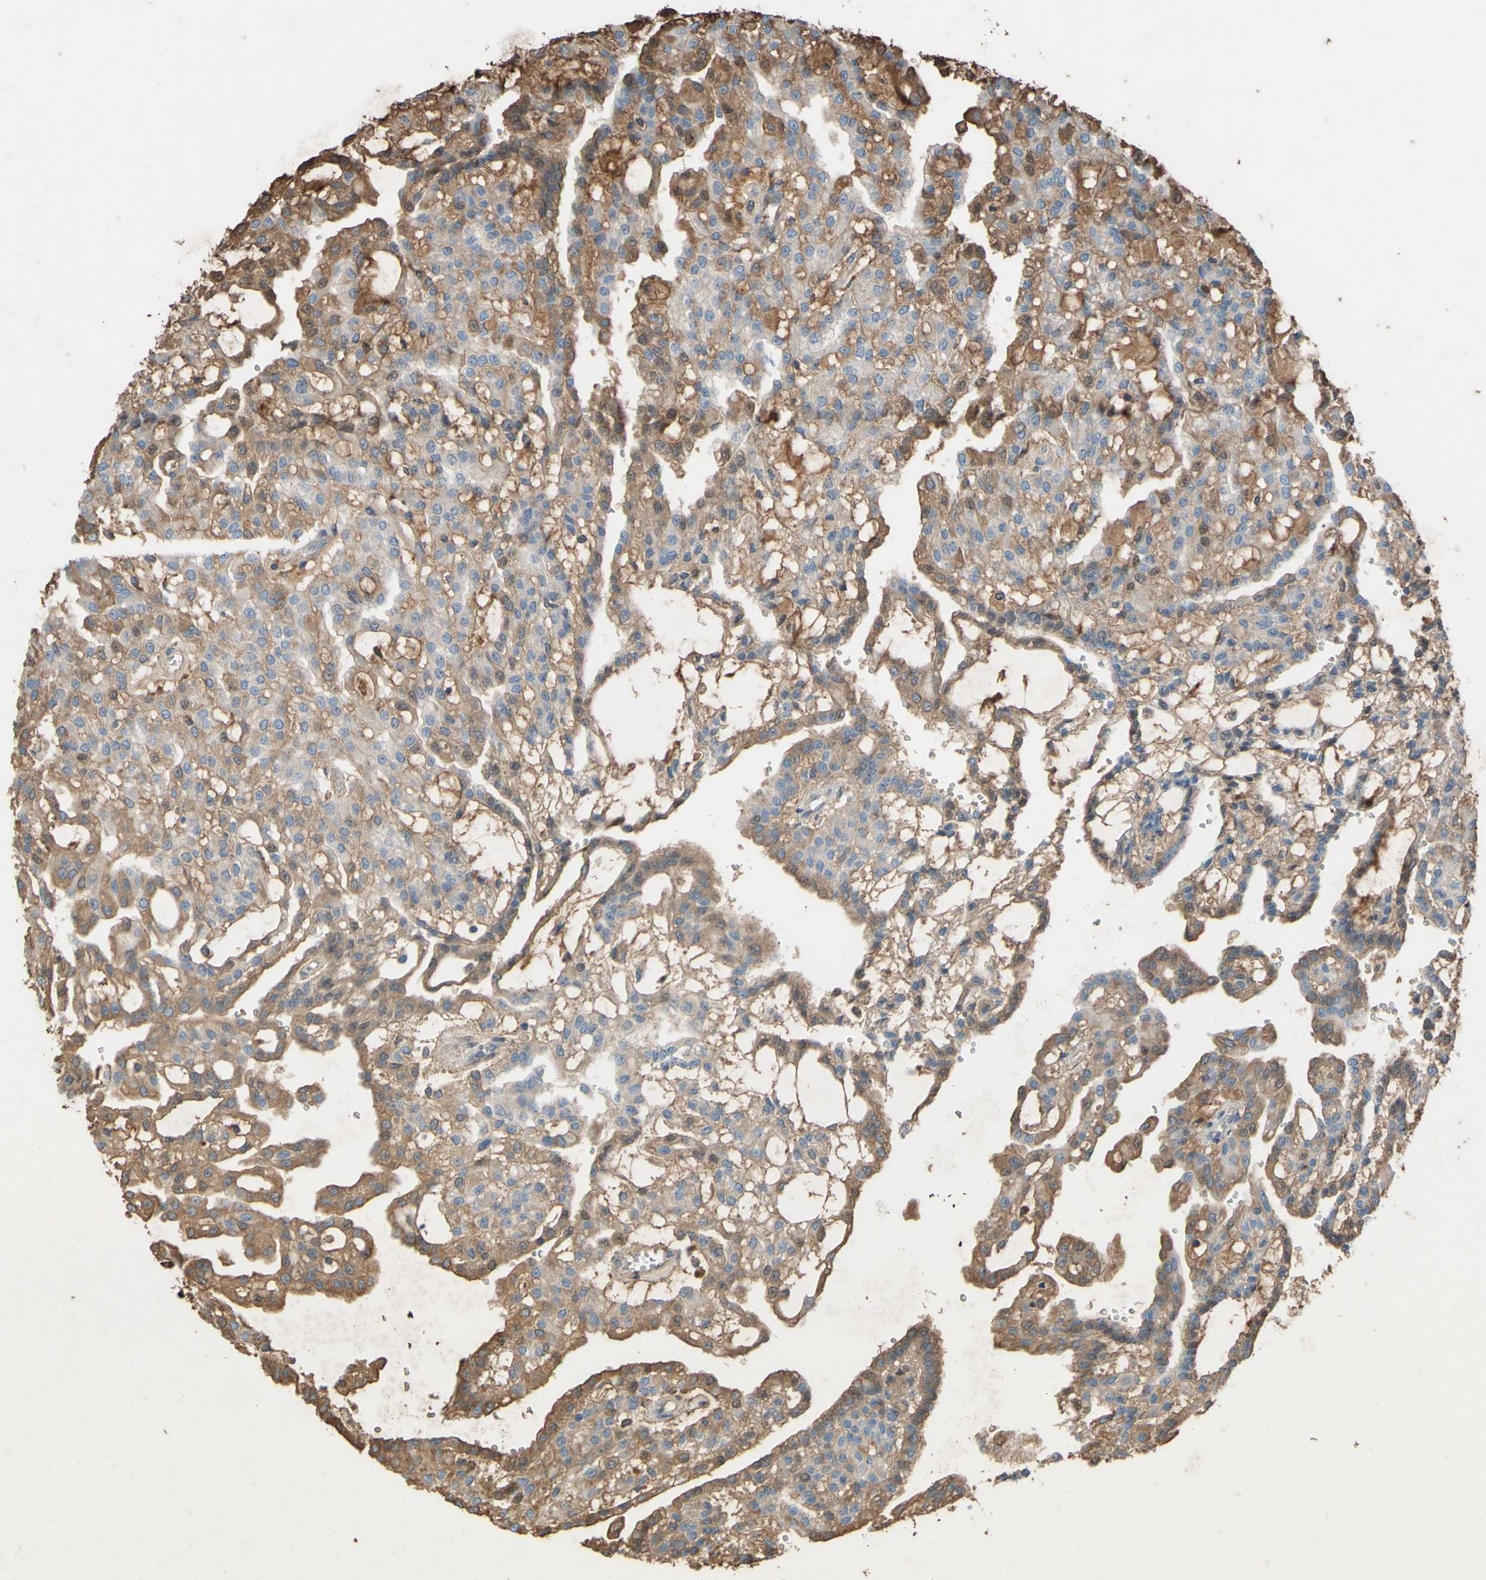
{"staining": {"intensity": "moderate", "quantity": "25%-75%", "location": "cytoplasmic/membranous"}, "tissue": "renal cancer", "cell_type": "Tumor cells", "image_type": "cancer", "snomed": [{"axis": "morphology", "description": "Adenocarcinoma, NOS"}, {"axis": "topography", "description": "Kidney"}], "caption": "Immunohistochemical staining of adenocarcinoma (renal) reveals moderate cytoplasmic/membranous protein staining in about 25%-75% of tumor cells. (Brightfield microscopy of DAB IHC at high magnification).", "gene": "PTGDS", "patient": {"sex": "male", "age": 63}}